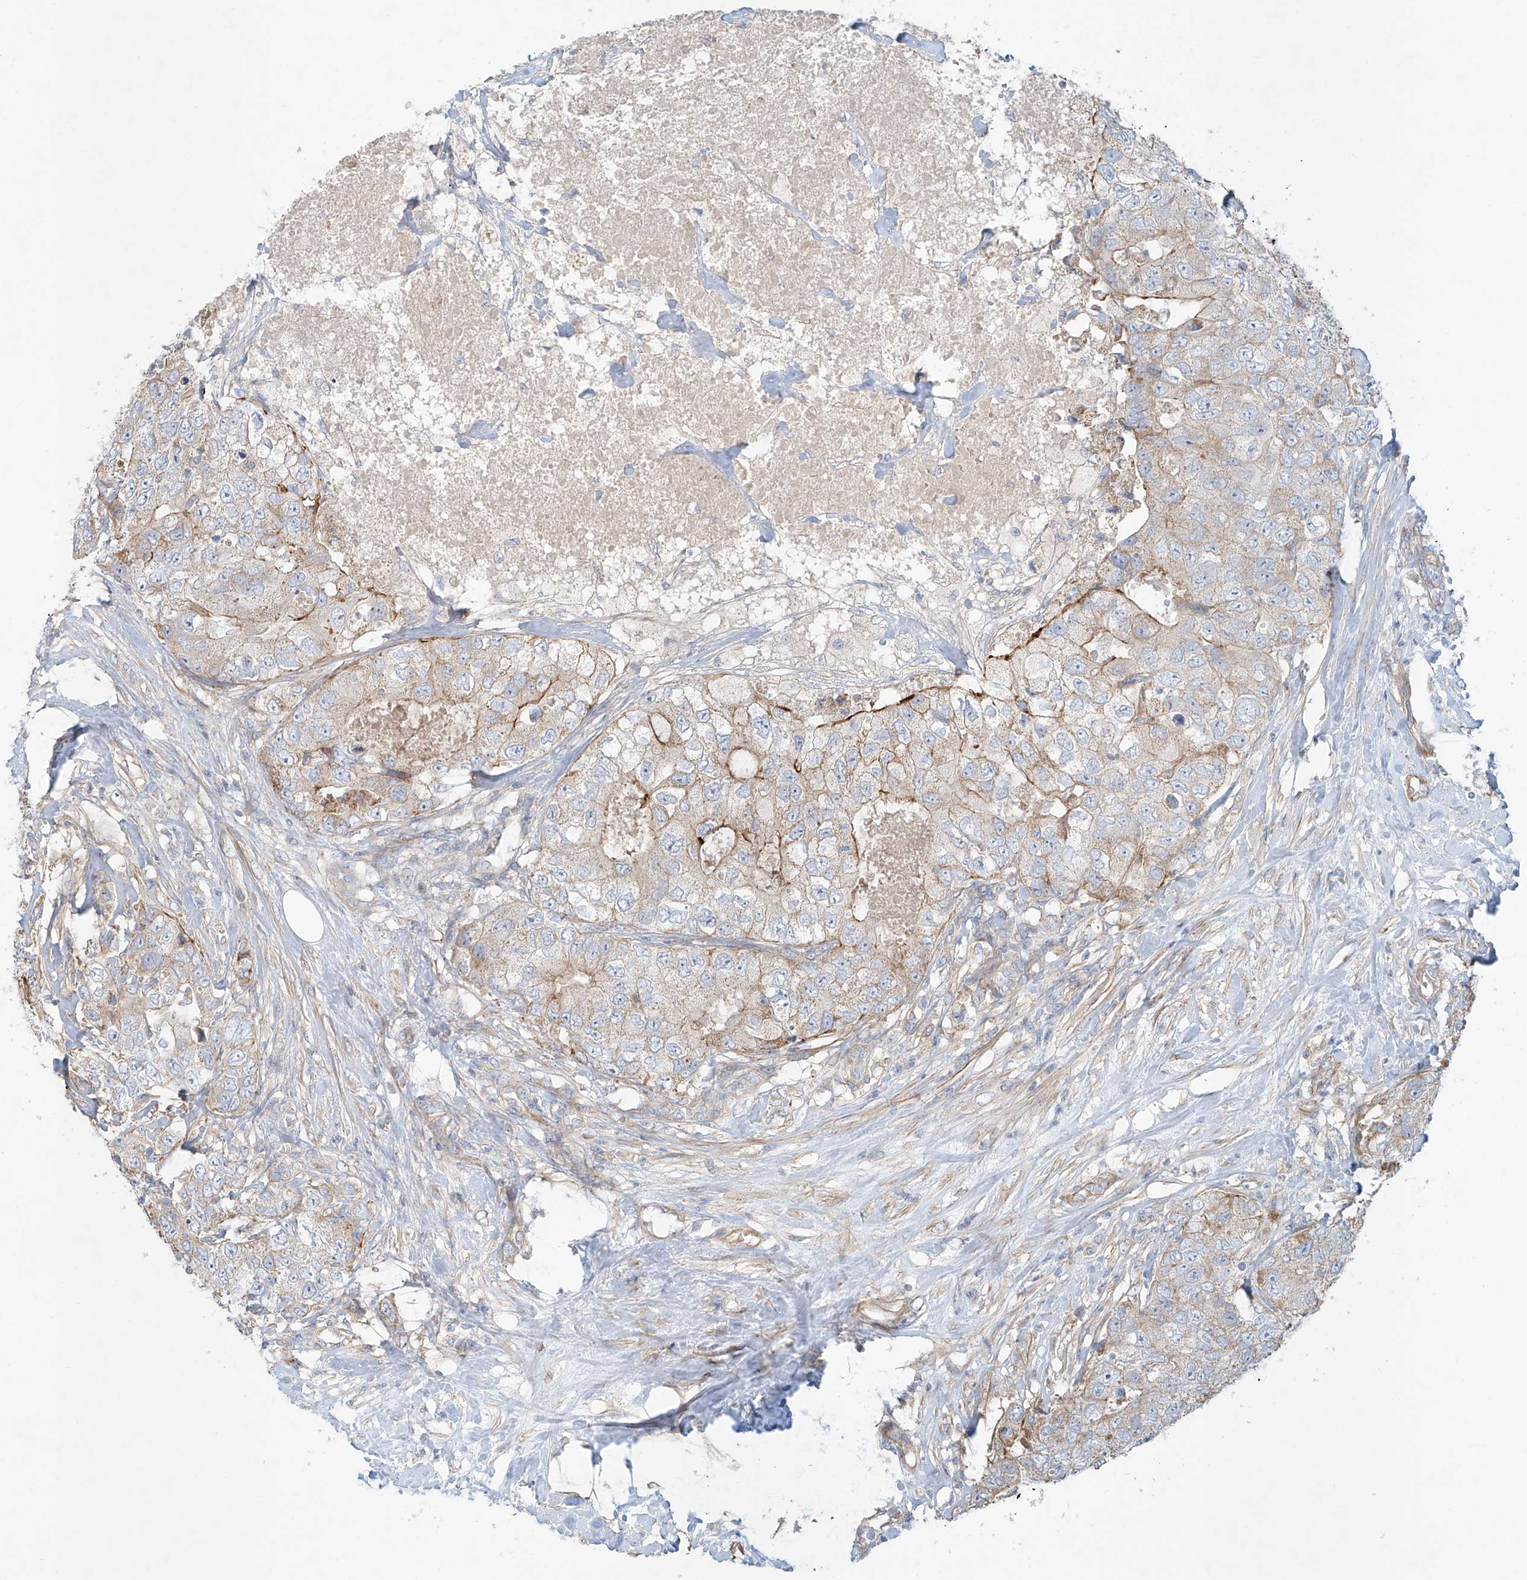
{"staining": {"intensity": "moderate", "quantity": "25%-75%", "location": "cytoplasmic/membranous"}, "tissue": "breast cancer", "cell_type": "Tumor cells", "image_type": "cancer", "snomed": [{"axis": "morphology", "description": "Duct carcinoma"}, {"axis": "topography", "description": "Breast"}], "caption": "High-magnification brightfield microscopy of invasive ductal carcinoma (breast) stained with DAB (3,3'-diaminobenzidine) (brown) and counterstained with hematoxylin (blue). tumor cells exhibit moderate cytoplasmic/membranous positivity is identified in approximately25%-75% of cells.", "gene": "AJM1", "patient": {"sex": "female", "age": 62}}